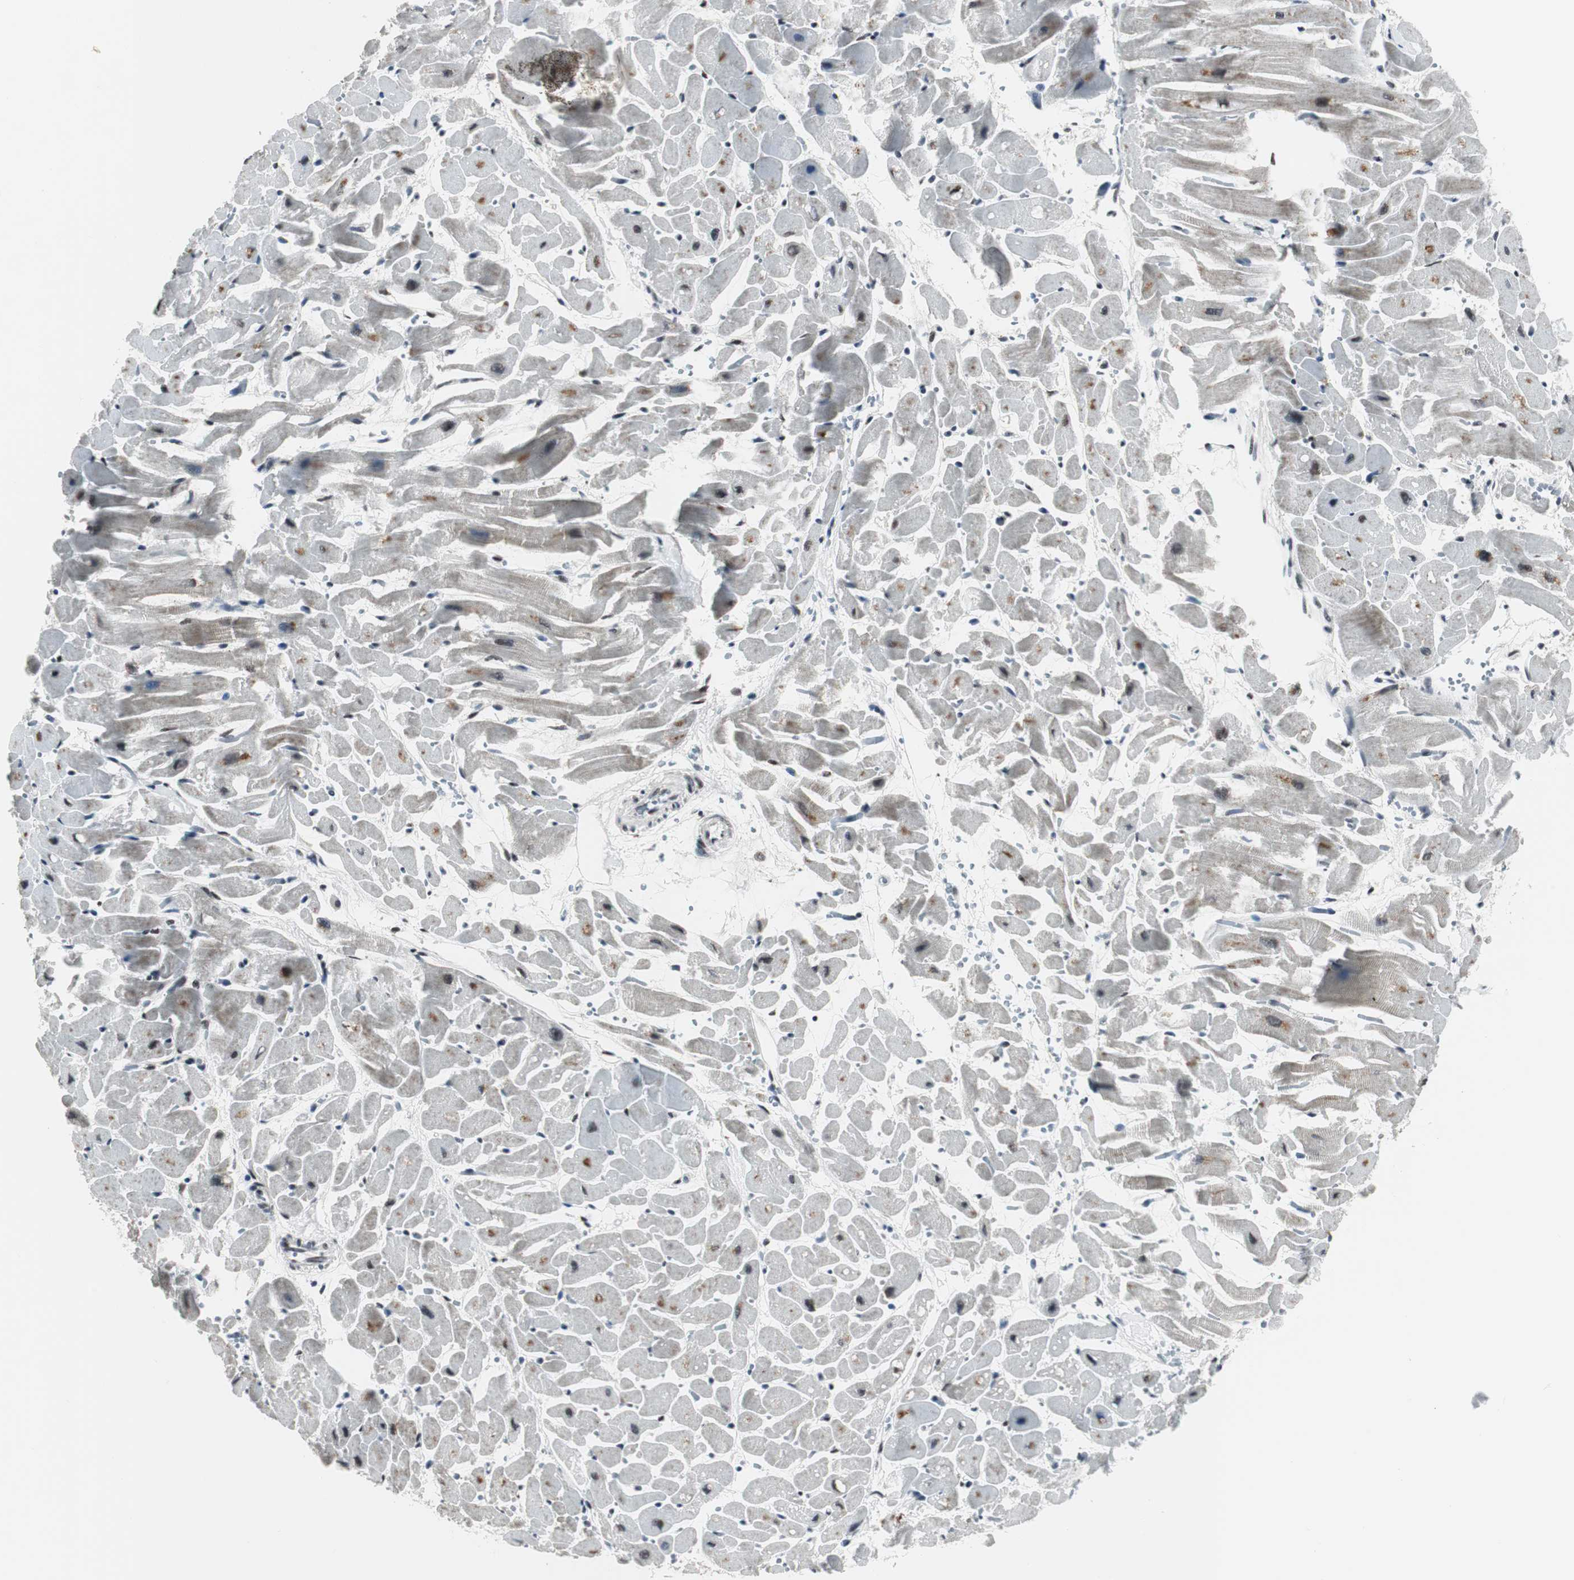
{"staining": {"intensity": "weak", "quantity": "<25%", "location": "cytoplasmic/membranous"}, "tissue": "heart muscle", "cell_type": "Cardiomyocytes", "image_type": "normal", "snomed": [{"axis": "morphology", "description": "Normal tissue, NOS"}, {"axis": "topography", "description": "Heart"}], "caption": "An image of heart muscle stained for a protein exhibits no brown staining in cardiomyocytes. (DAB (3,3'-diaminobenzidine) immunohistochemistry with hematoxylin counter stain).", "gene": "MTA1", "patient": {"sex": "female", "age": 19}}